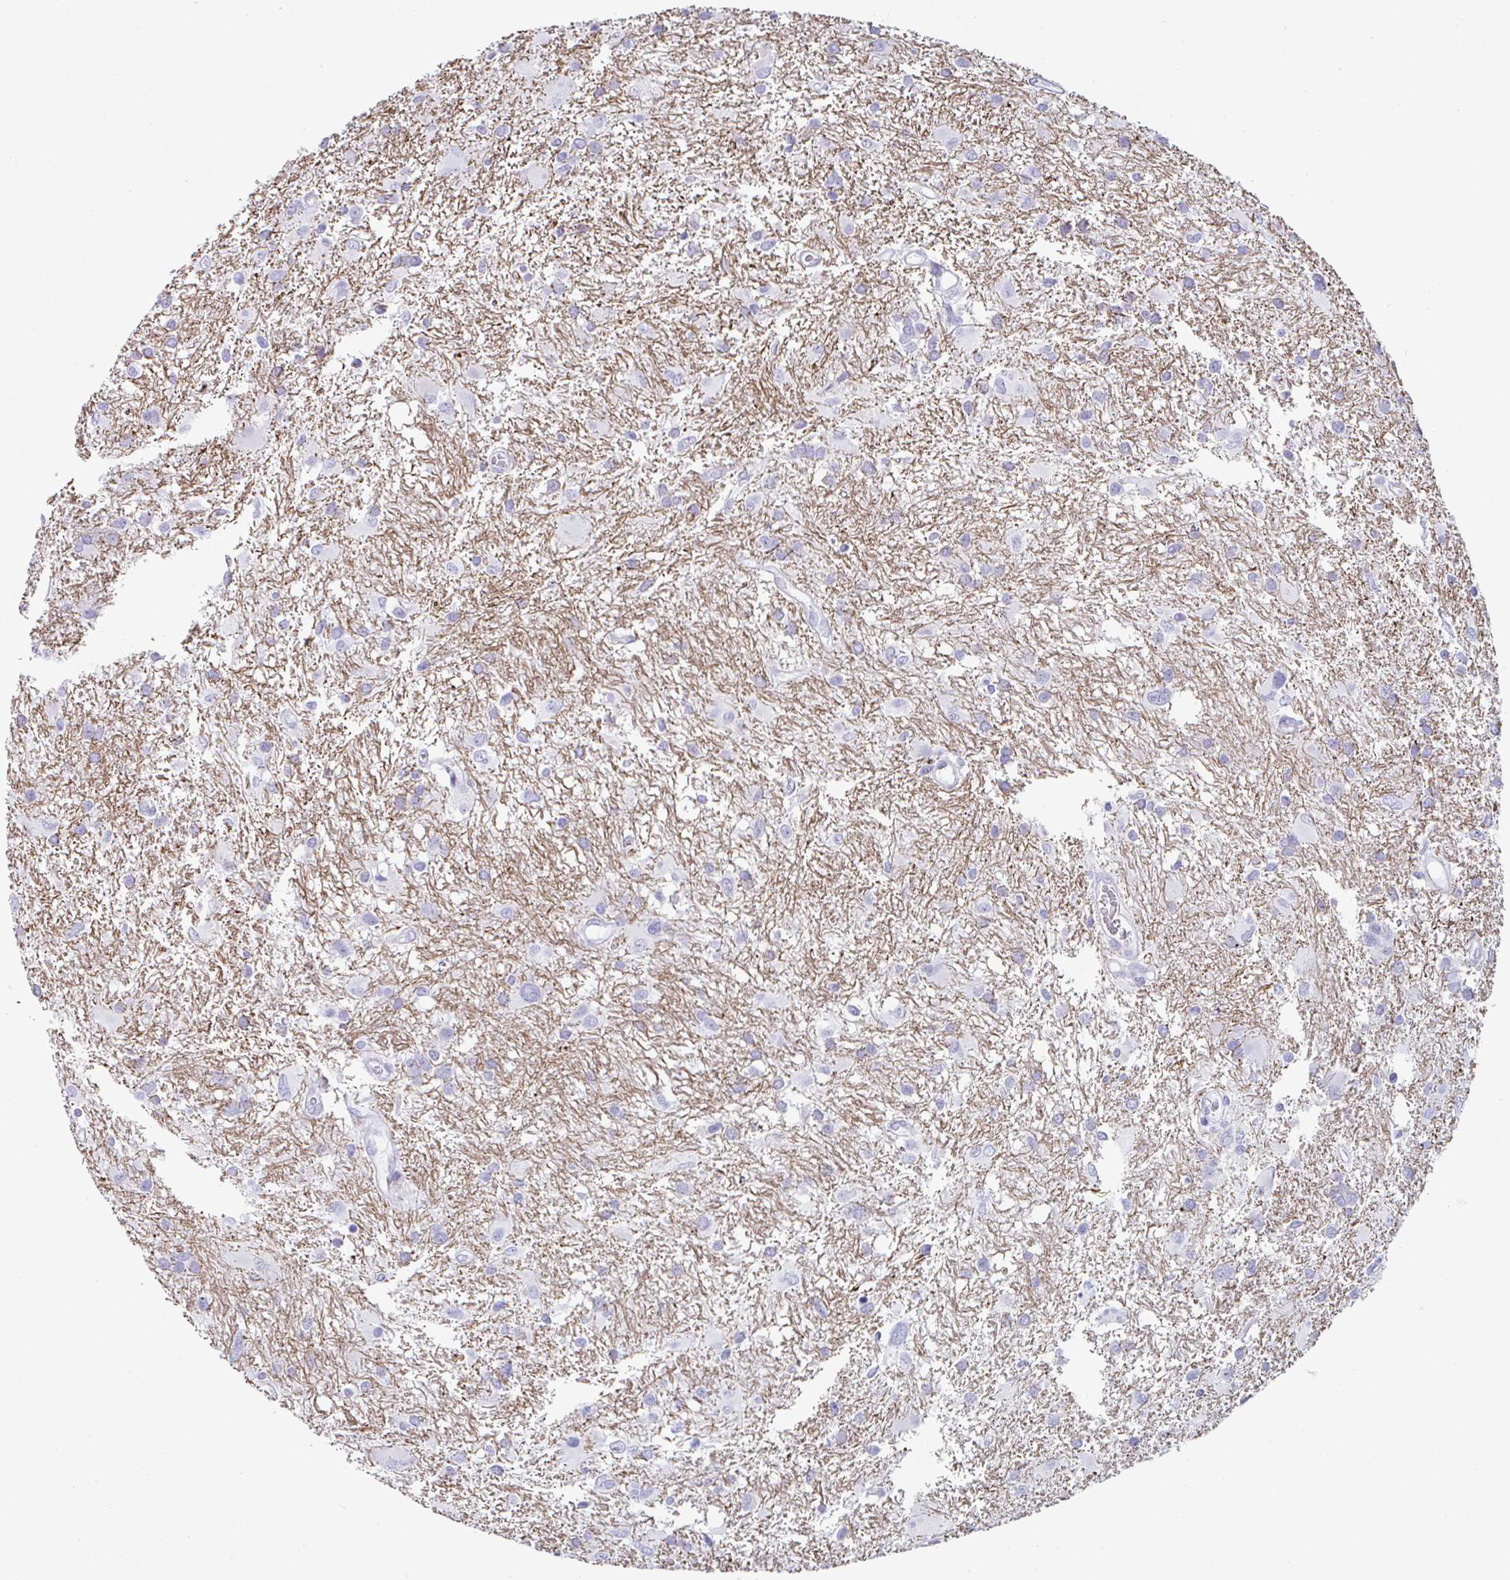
{"staining": {"intensity": "negative", "quantity": "none", "location": "none"}, "tissue": "glioma", "cell_type": "Tumor cells", "image_type": "cancer", "snomed": [{"axis": "morphology", "description": "Glioma, malignant, High grade"}, {"axis": "topography", "description": "Brain"}], "caption": "The micrograph demonstrates no staining of tumor cells in glioma. (DAB immunohistochemistry, high magnification).", "gene": "CREG2", "patient": {"sex": "male", "age": 53}}